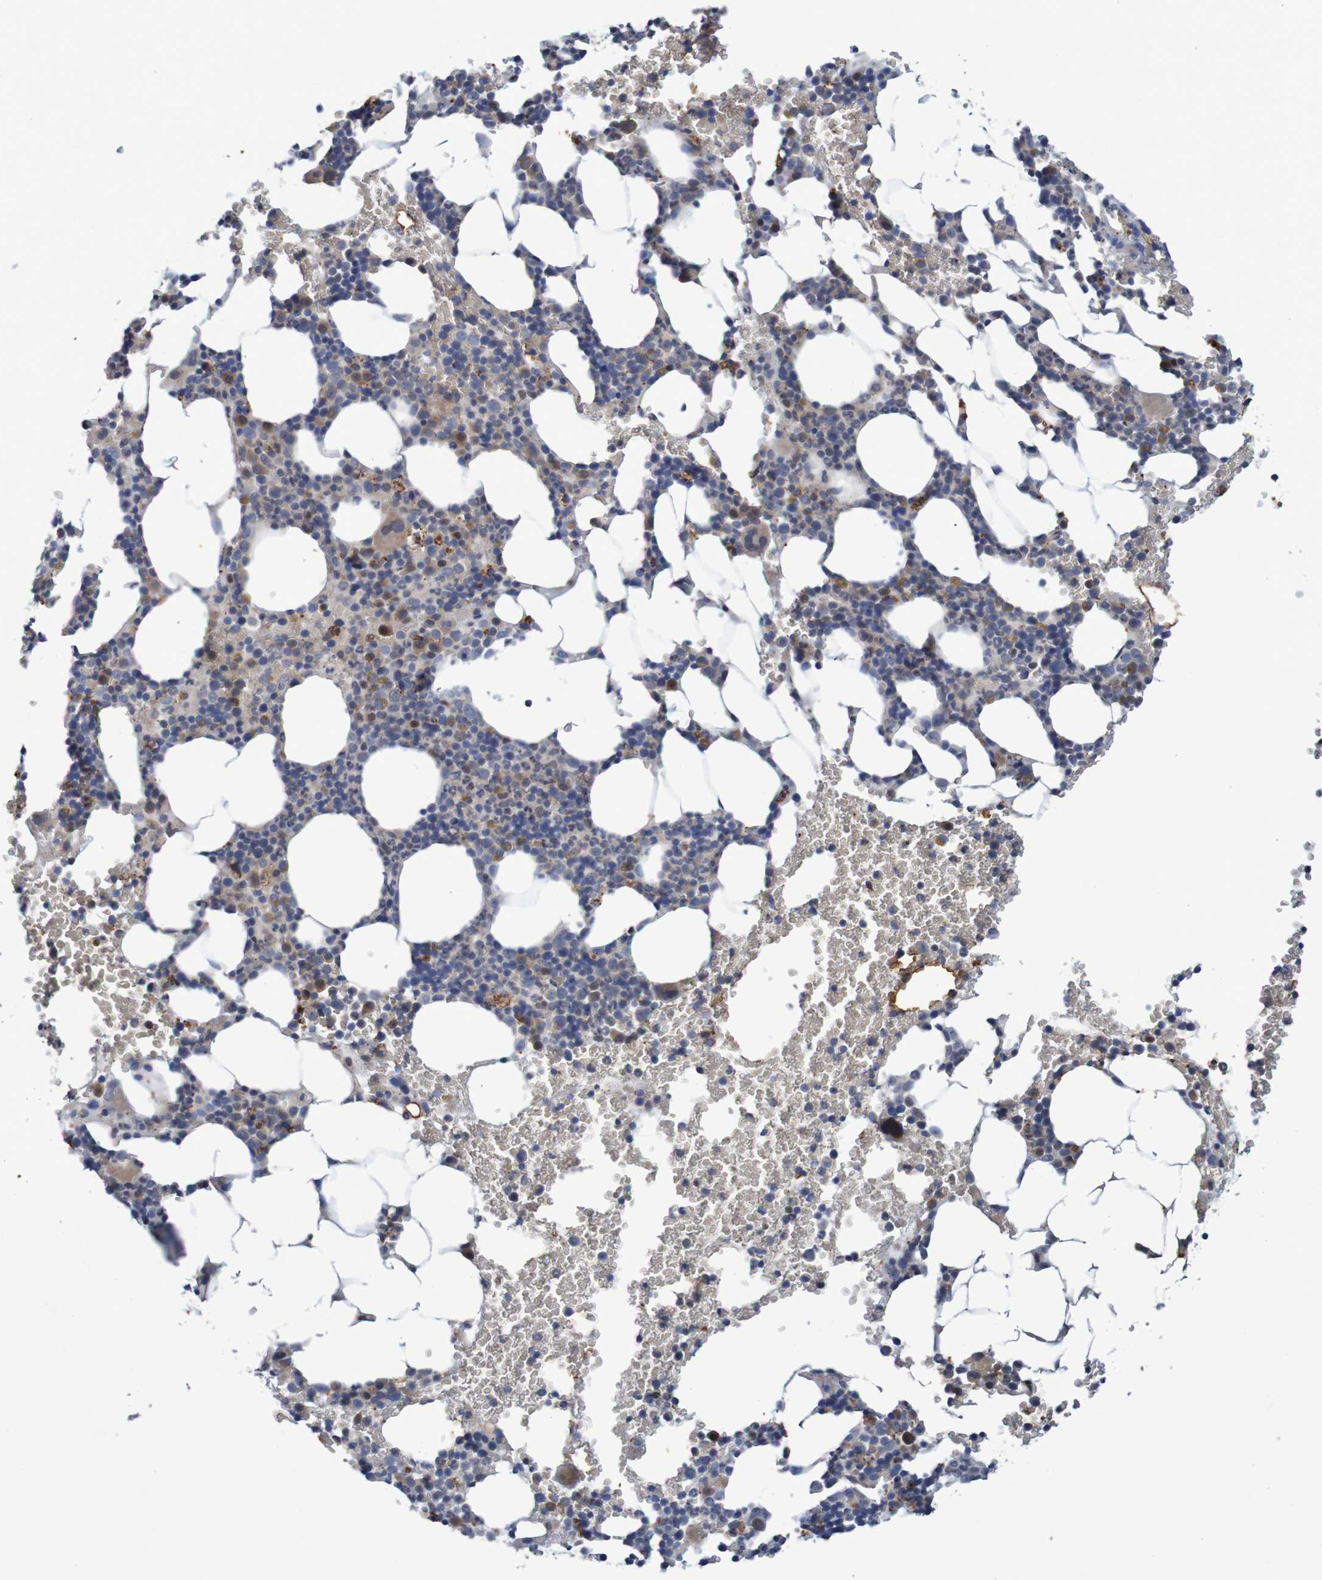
{"staining": {"intensity": "weak", "quantity": "25%-75%", "location": "cytoplasmic/membranous"}, "tissue": "bone marrow", "cell_type": "Hematopoietic cells", "image_type": "normal", "snomed": [{"axis": "morphology", "description": "Normal tissue, NOS"}, {"axis": "morphology", "description": "Inflammation, NOS"}, {"axis": "topography", "description": "Bone marrow"}], "caption": "High-power microscopy captured an immunohistochemistry histopathology image of benign bone marrow, revealing weak cytoplasmic/membranous staining in about 25%-75% of hematopoietic cells.", "gene": "FBP1", "patient": {"sex": "female", "age": 70}}